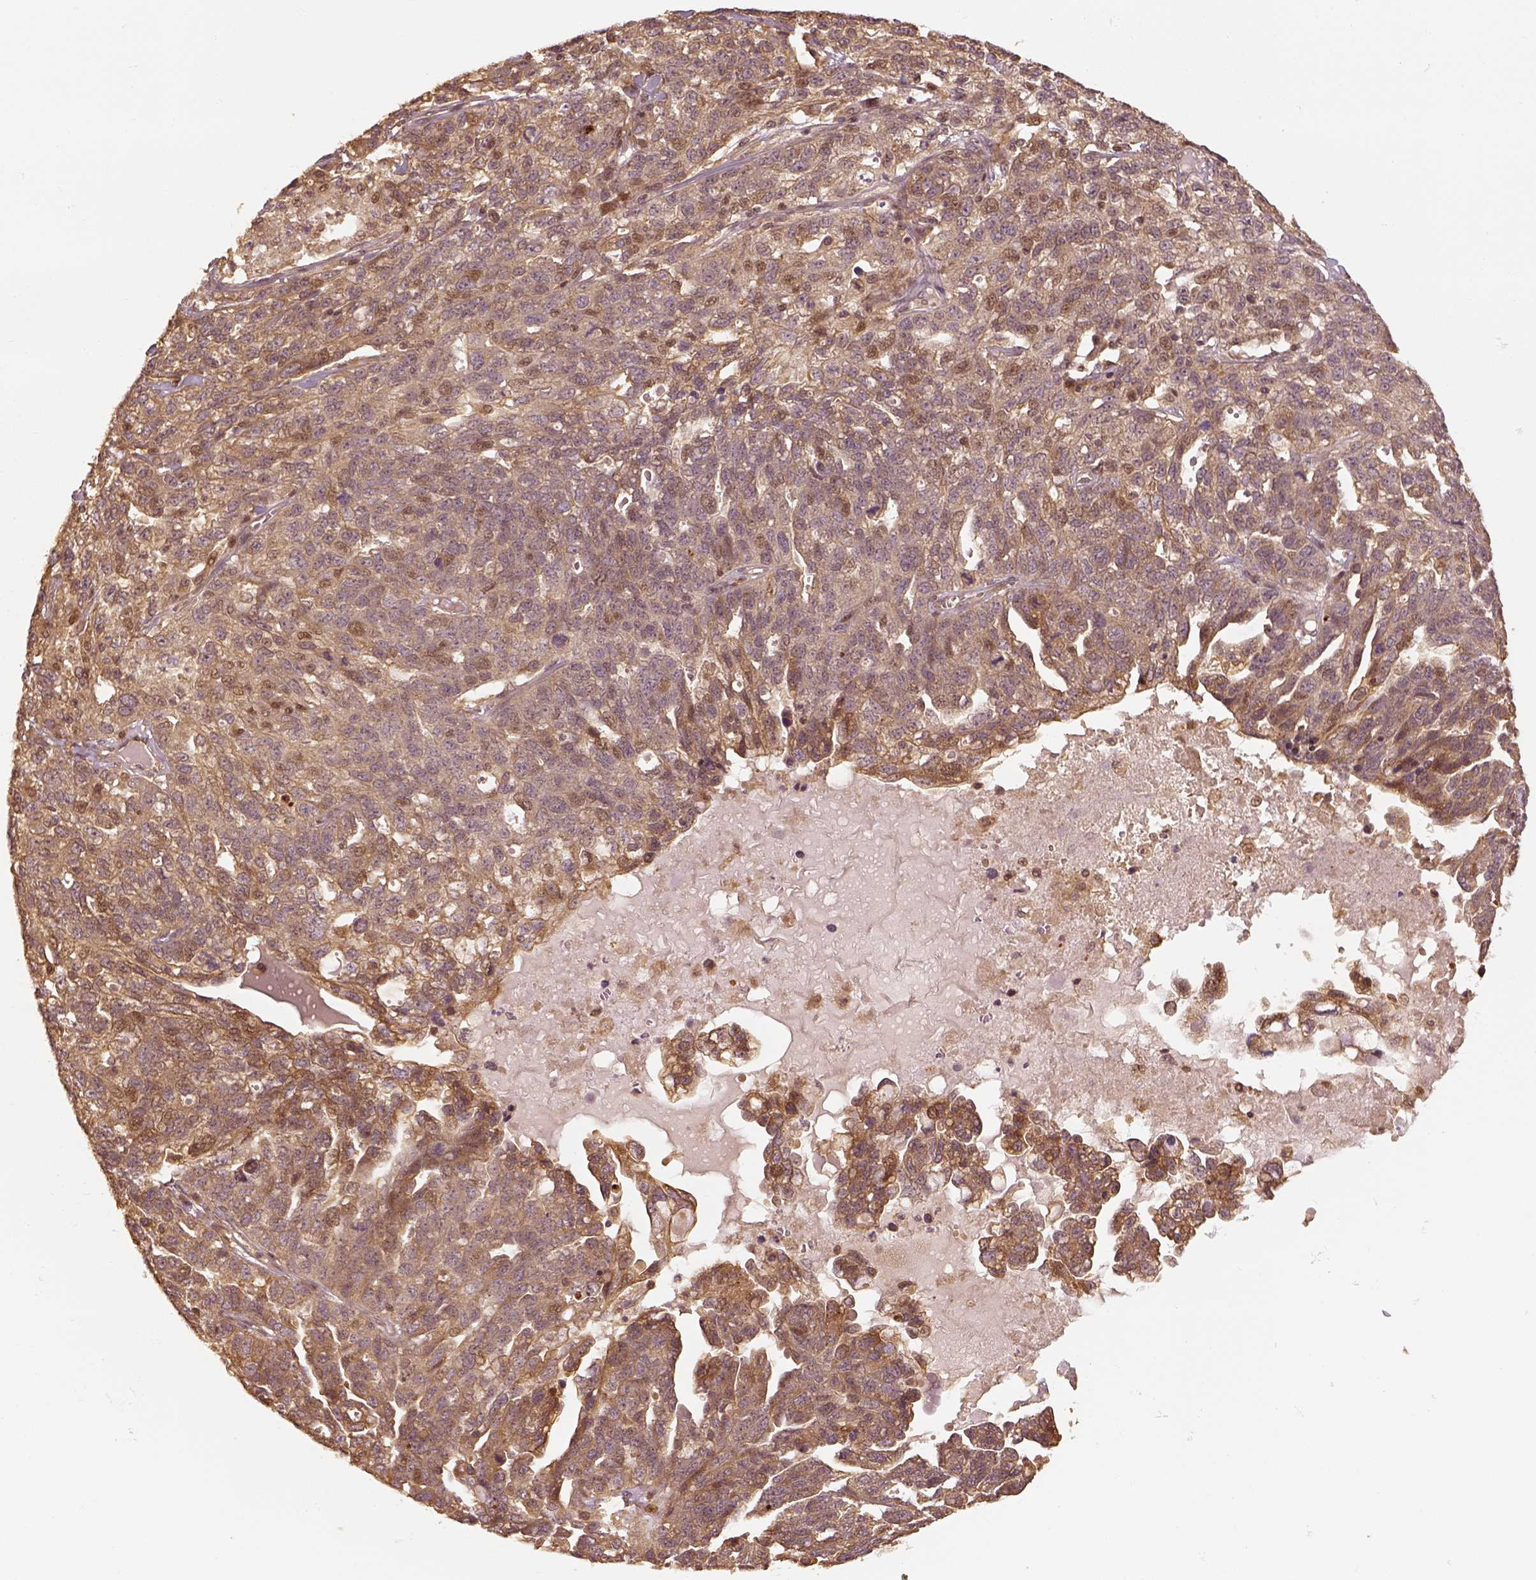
{"staining": {"intensity": "moderate", "quantity": ">75%", "location": "cytoplasmic/membranous"}, "tissue": "ovarian cancer", "cell_type": "Tumor cells", "image_type": "cancer", "snomed": [{"axis": "morphology", "description": "Cystadenocarcinoma, serous, NOS"}, {"axis": "topography", "description": "Ovary"}], "caption": "Tumor cells reveal medium levels of moderate cytoplasmic/membranous positivity in about >75% of cells in human ovarian serous cystadenocarcinoma.", "gene": "VEGFA", "patient": {"sex": "female", "age": 71}}